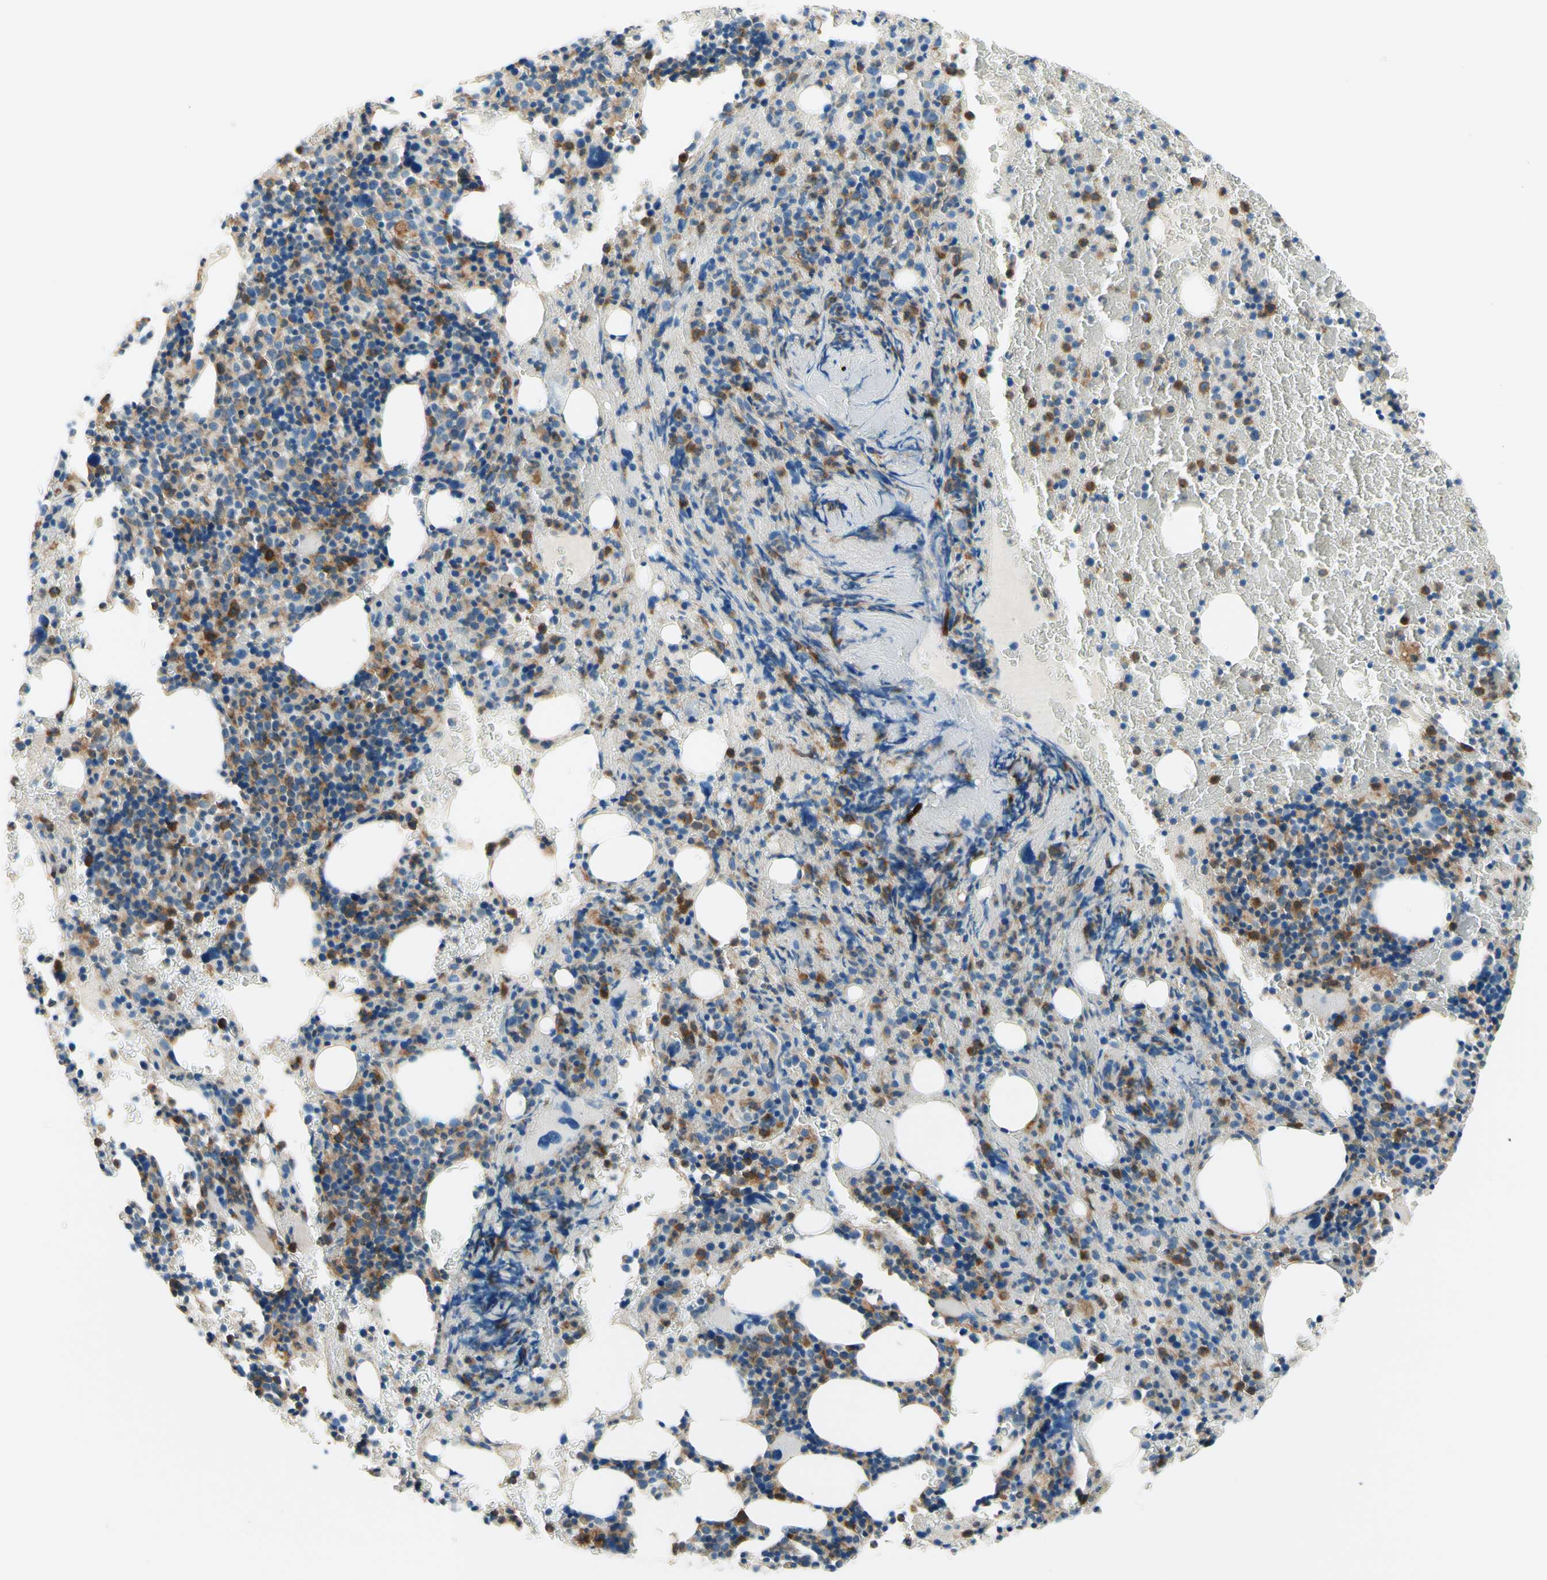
{"staining": {"intensity": "moderate", "quantity": "25%-75%", "location": "cytoplasmic/membranous"}, "tissue": "bone marrow", "cell_type": "Hematopoietic cells", "image_type": "normal", "snomed": [{"axis": "morphology", "description": "Normal tissue, NOS"}, {"axis": "morphology", "description": "Inflammation, NOS"}, {"axis": "topography", "description": "Bone marrow"}], "caption": "Hematopoietic cells reveal medium levels of moderate cytoplasmic/membranous positivity in about 25%-75% of cells in normal bone marrow.", "gene": "SIGLEC9", "patient": {"sex": "male", "age": 72}}